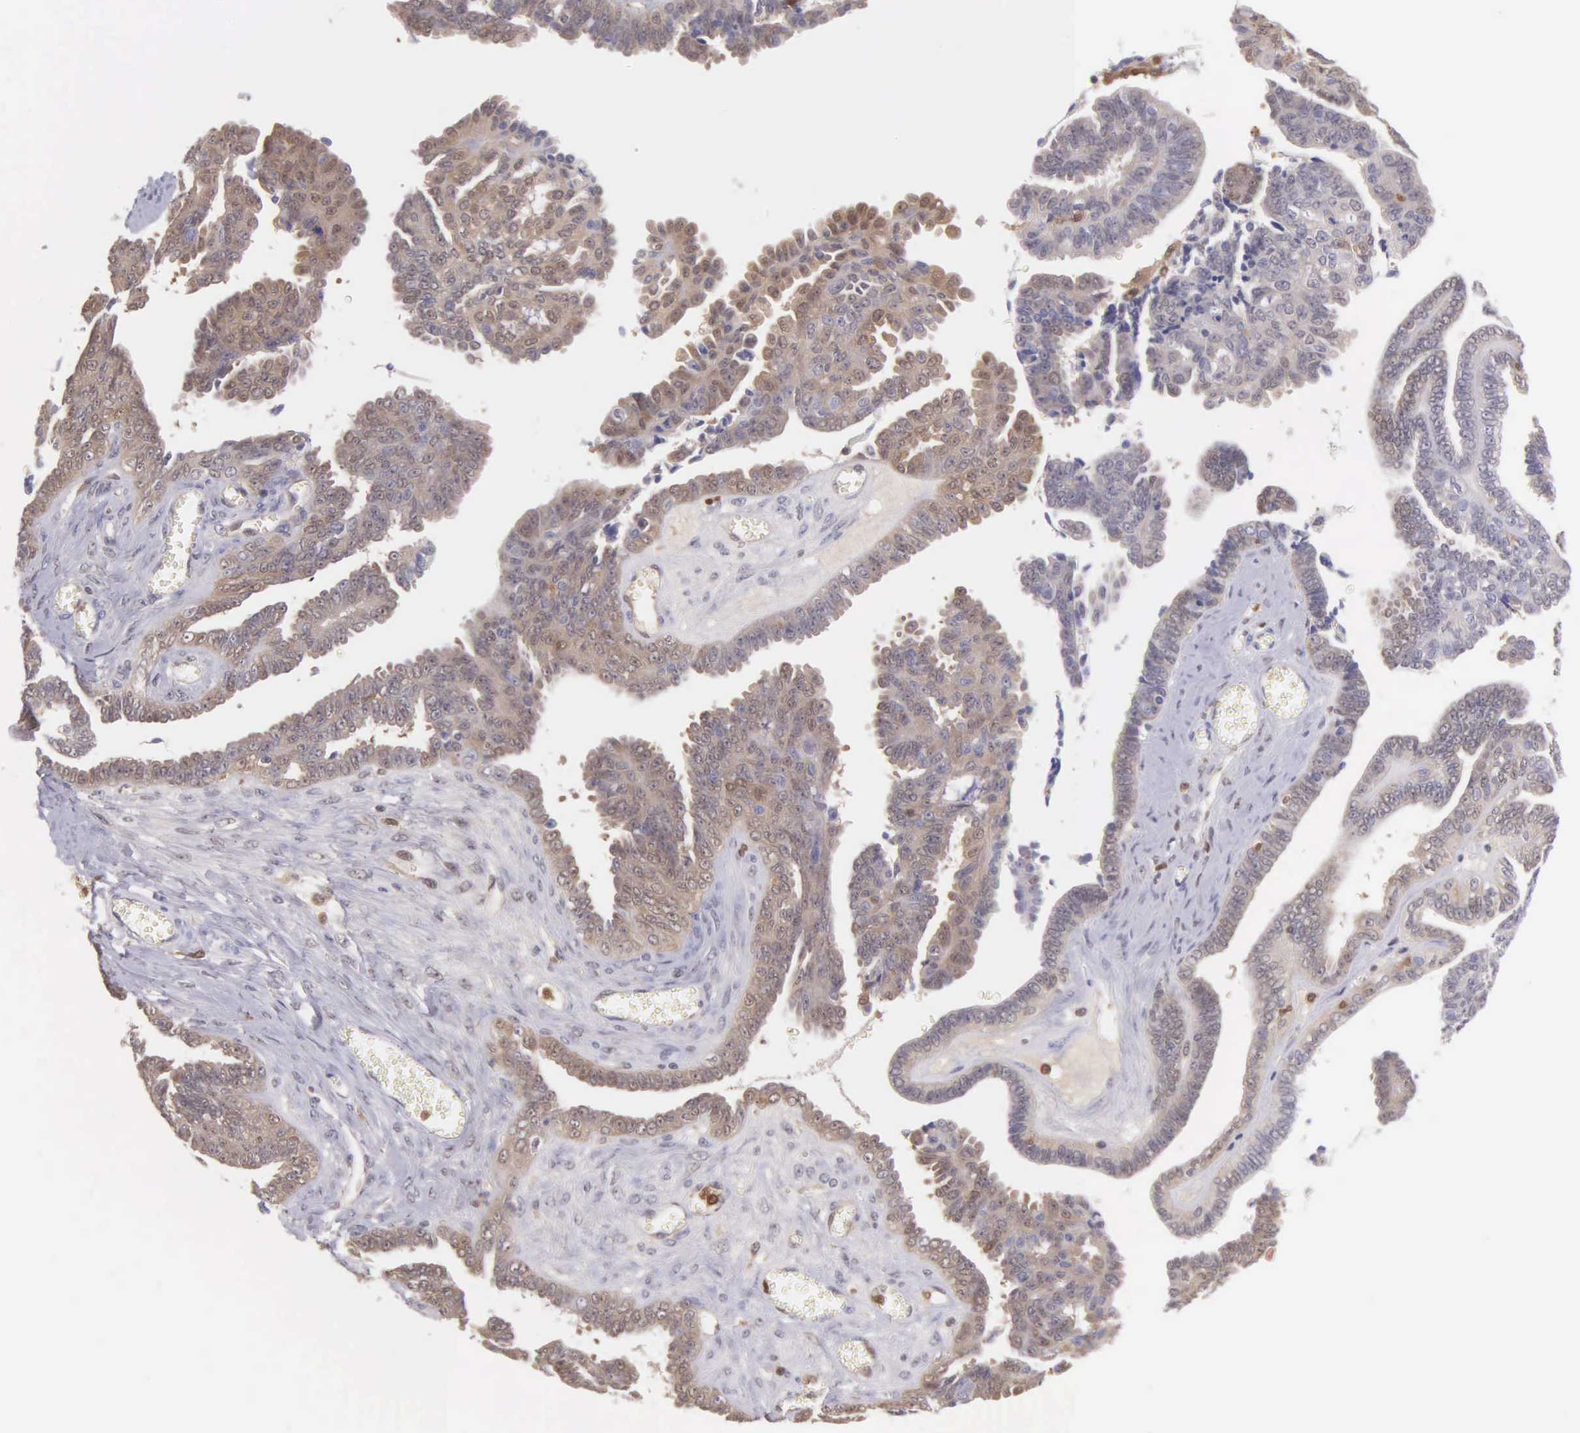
{"staining": {"intensity": "moderate", "quantity": ">75%", "location": "cytoplasmic/membranous"}, "tissue": "ovarian cancer", "cell_type": "Tumor cells", "image_type": "cancer", "snomed": [{"axis": "morphology", "description": "Cystadenocarcinoma, serous, NOS"}, {"axis": "topography", "description": "Ovary"}], "caption": "Brown immunohistochemical staining in human serous cystadenocarcinoma (ovarian) shows moderate cytoplasmic/membranous staining in about >75% of tumor cells. Using DAB (3,3'-diaminobenzidine) (brown) and hematoxylin (blue) stains, captured at high magnification using brightfield microscopy.", "gene": "BID", "patient": {"sex": "female", "age": 71}}